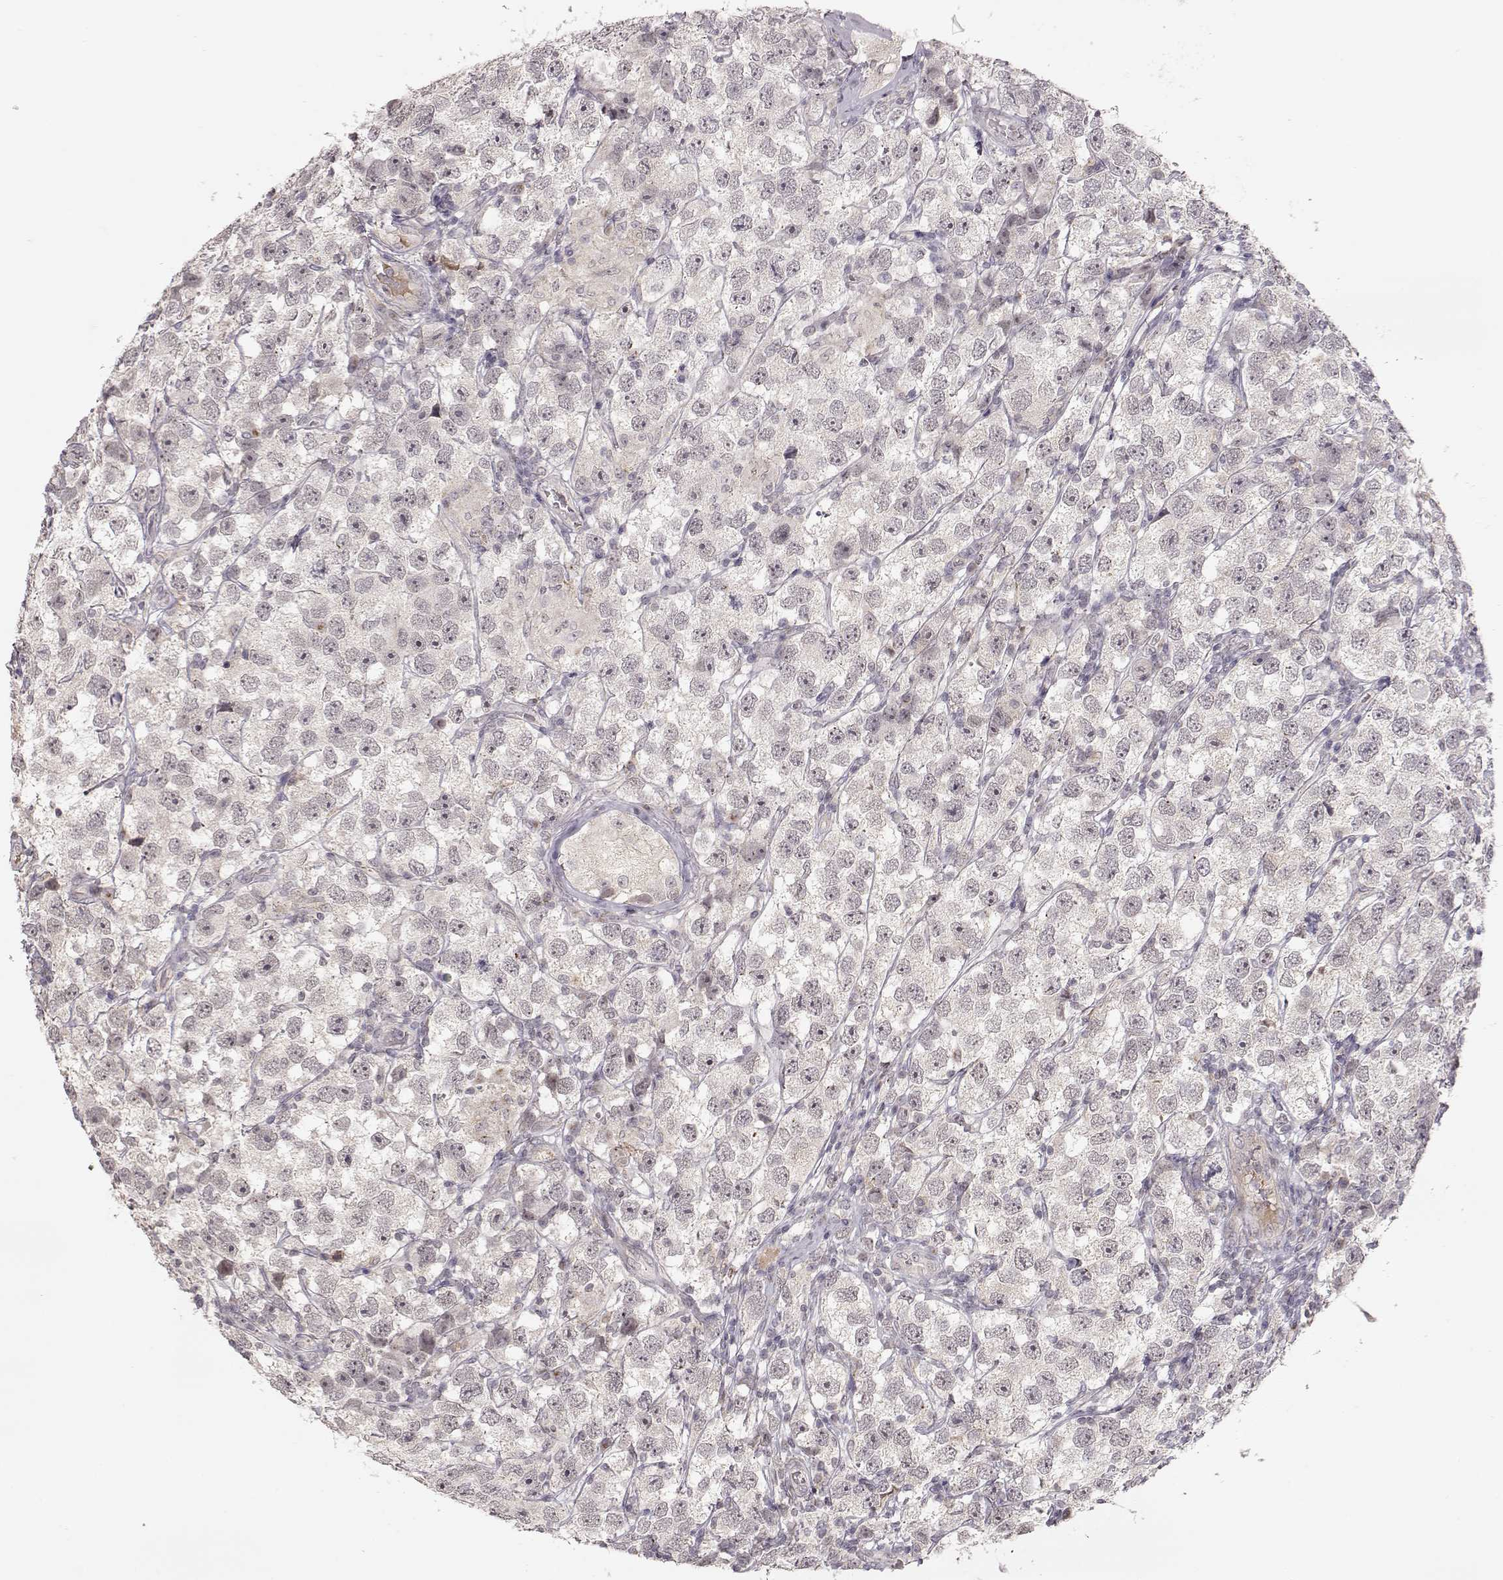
{"staining": {"intensity": "negative", "quantity": "none", "location": "none"}, "tissue": "testis cancer", "cell_type": "Tumor cells", "image_type": "cancer", "snomed": [{"axis": "morphology", "description": "Seminoma, NOS"}, {"axis": "topography", "description": "Testis"}], "caption": "The image displays no staining of tumor cells in testis cancer.", "gene": "PNMT", "patient": {"sex": "male", "age": 26}}